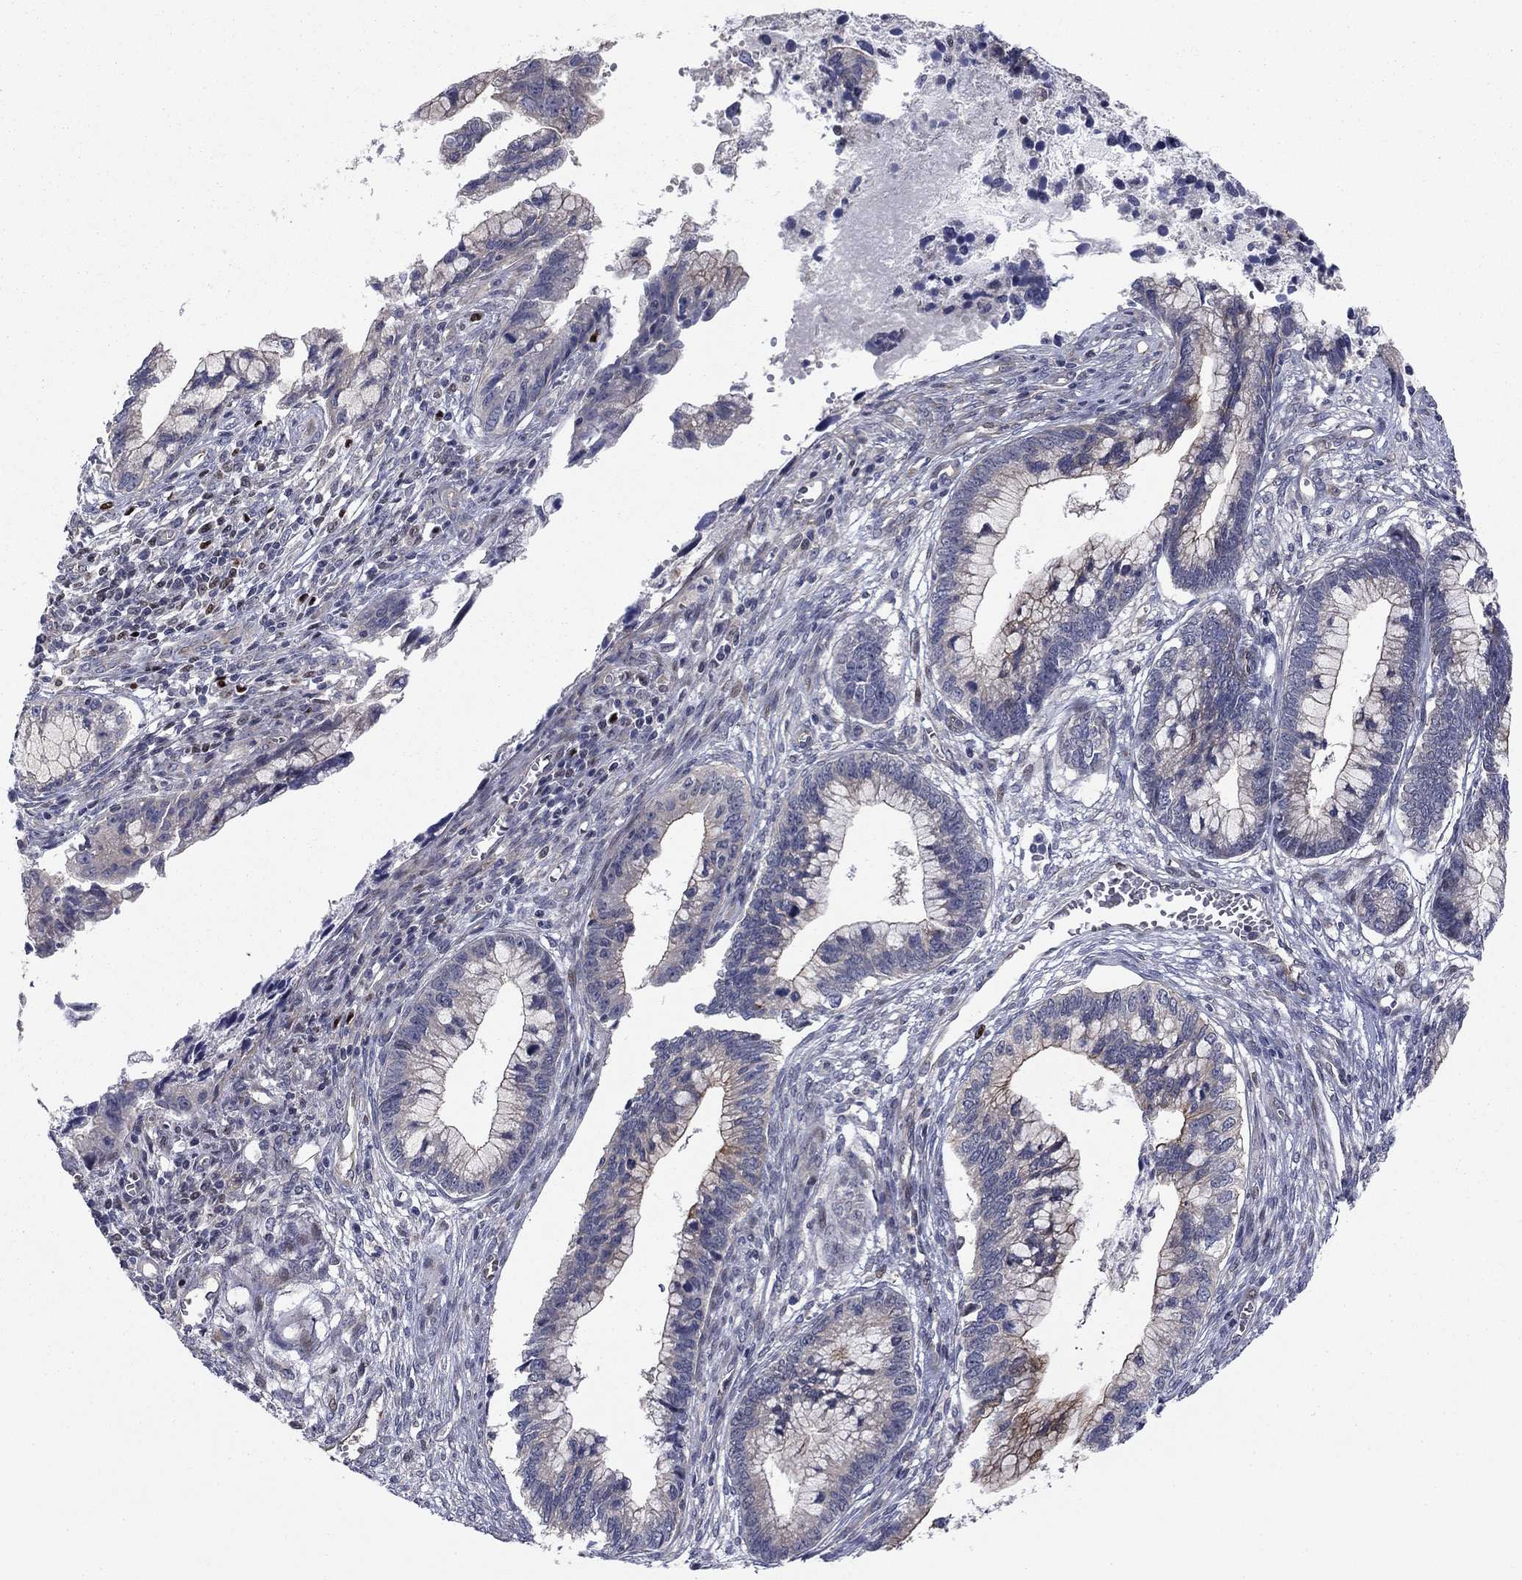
{"staining": {"intensity": "moderate", "quantity": "<25%", "location": "cytoplasmic/membranous"}, "tissue": "cervical cancer", "cell_type": "Tumor cells", "image_type": "cancer", "snomed": [{"axis": "morphology", "description": "Adenocarcinoma, NOS"}, {"axis": "topography", "description": "Cervix"}], "caption": "Human cervical cancer (adenocarcinoma) stained with a protein marker reveals moderate staining in tumor cells.", "gene": "BCL11A", "patient": {"sex": "female", "age": 44}}